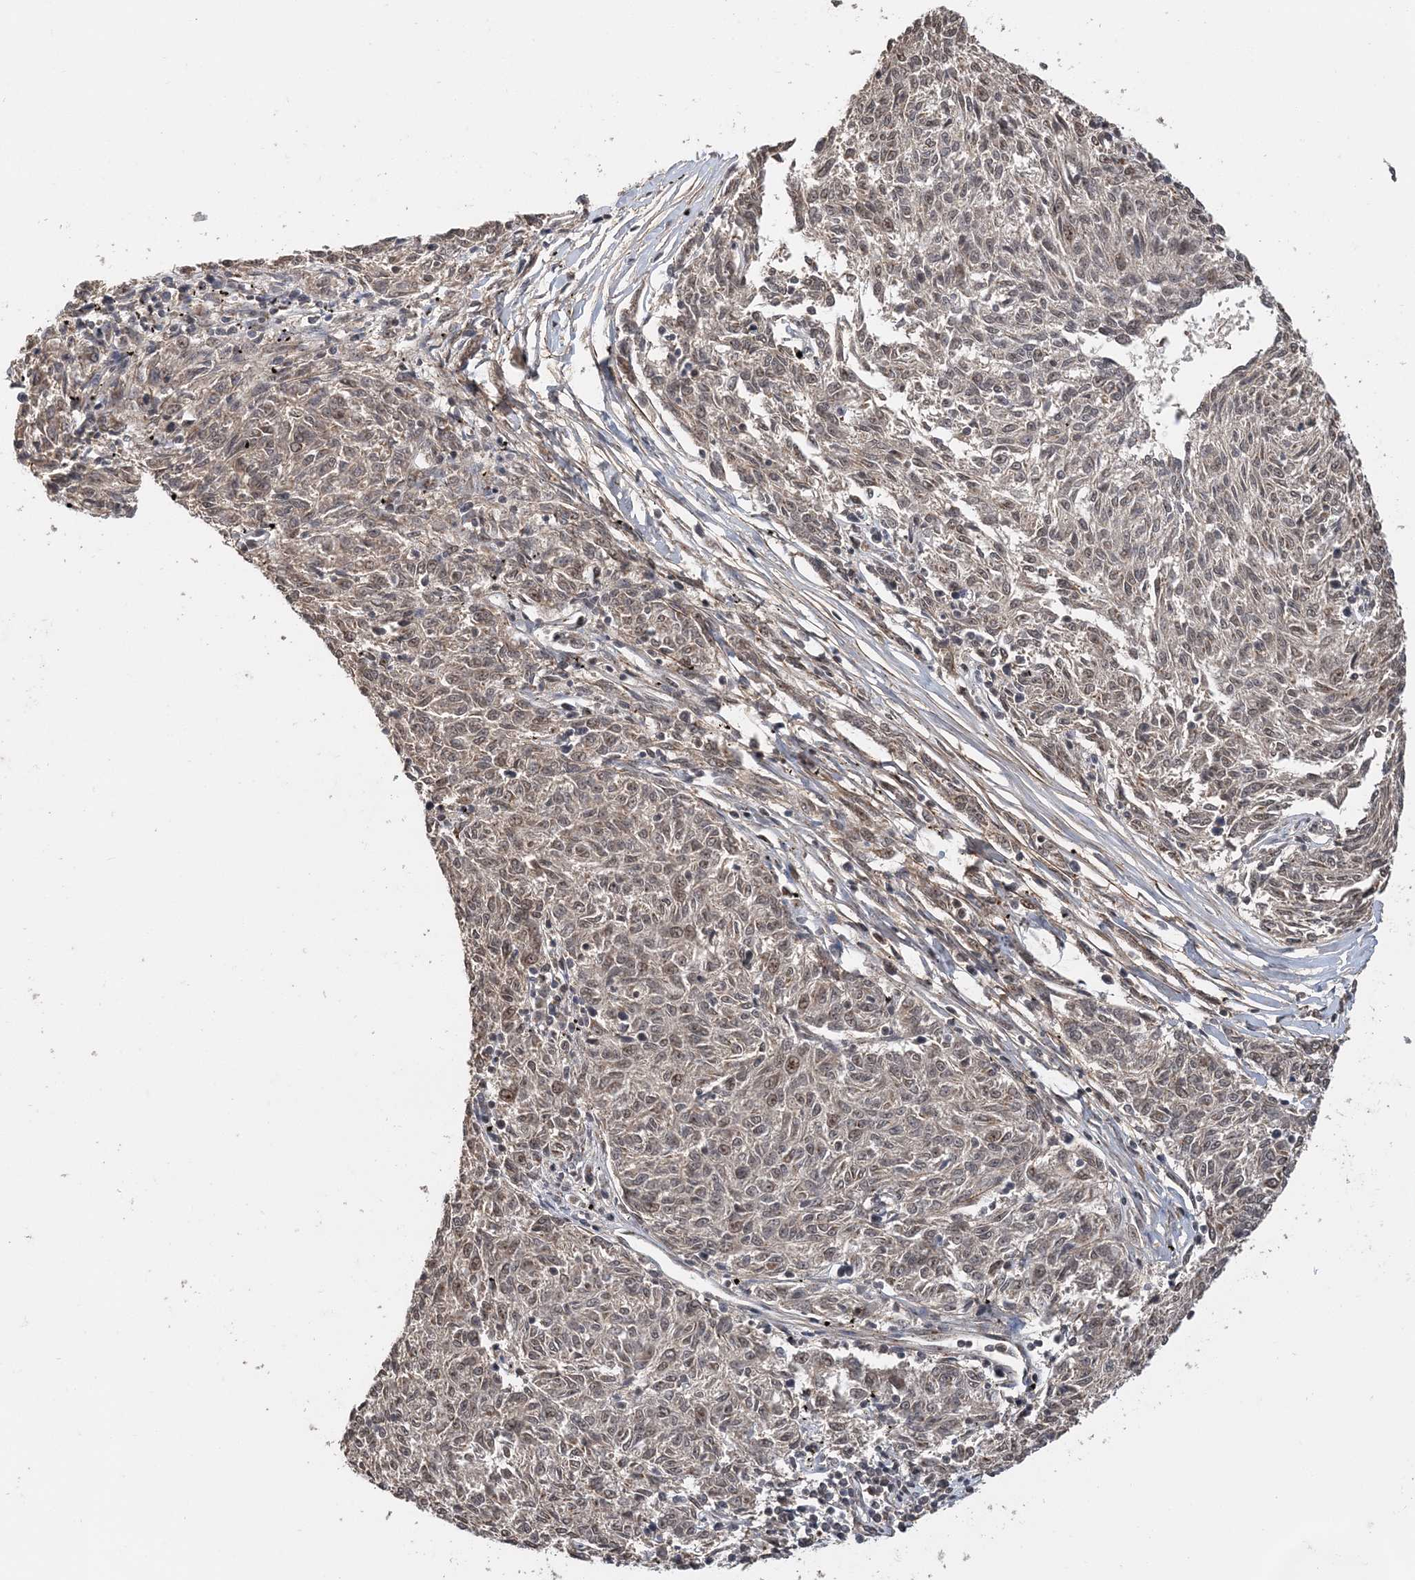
{"staining": {"intensity": "moderate", "quantity": "<25%", "location": "nuclear"}, "tissue": "melanoma", "cell_type": "Tumor cells", "image_type": "cancer", "snomed": [{"axis": "morphology", "description": "Malignant melanoma, NOS"}, {"axis": "topography", "description": "Skin"}], "caption": "Tumor cells display moderate nuclear positivity in approximately <25% of cells in malignant melanoma.", "gene": "TSHZ2", "patient": {"sex": "female", "age": 72}}